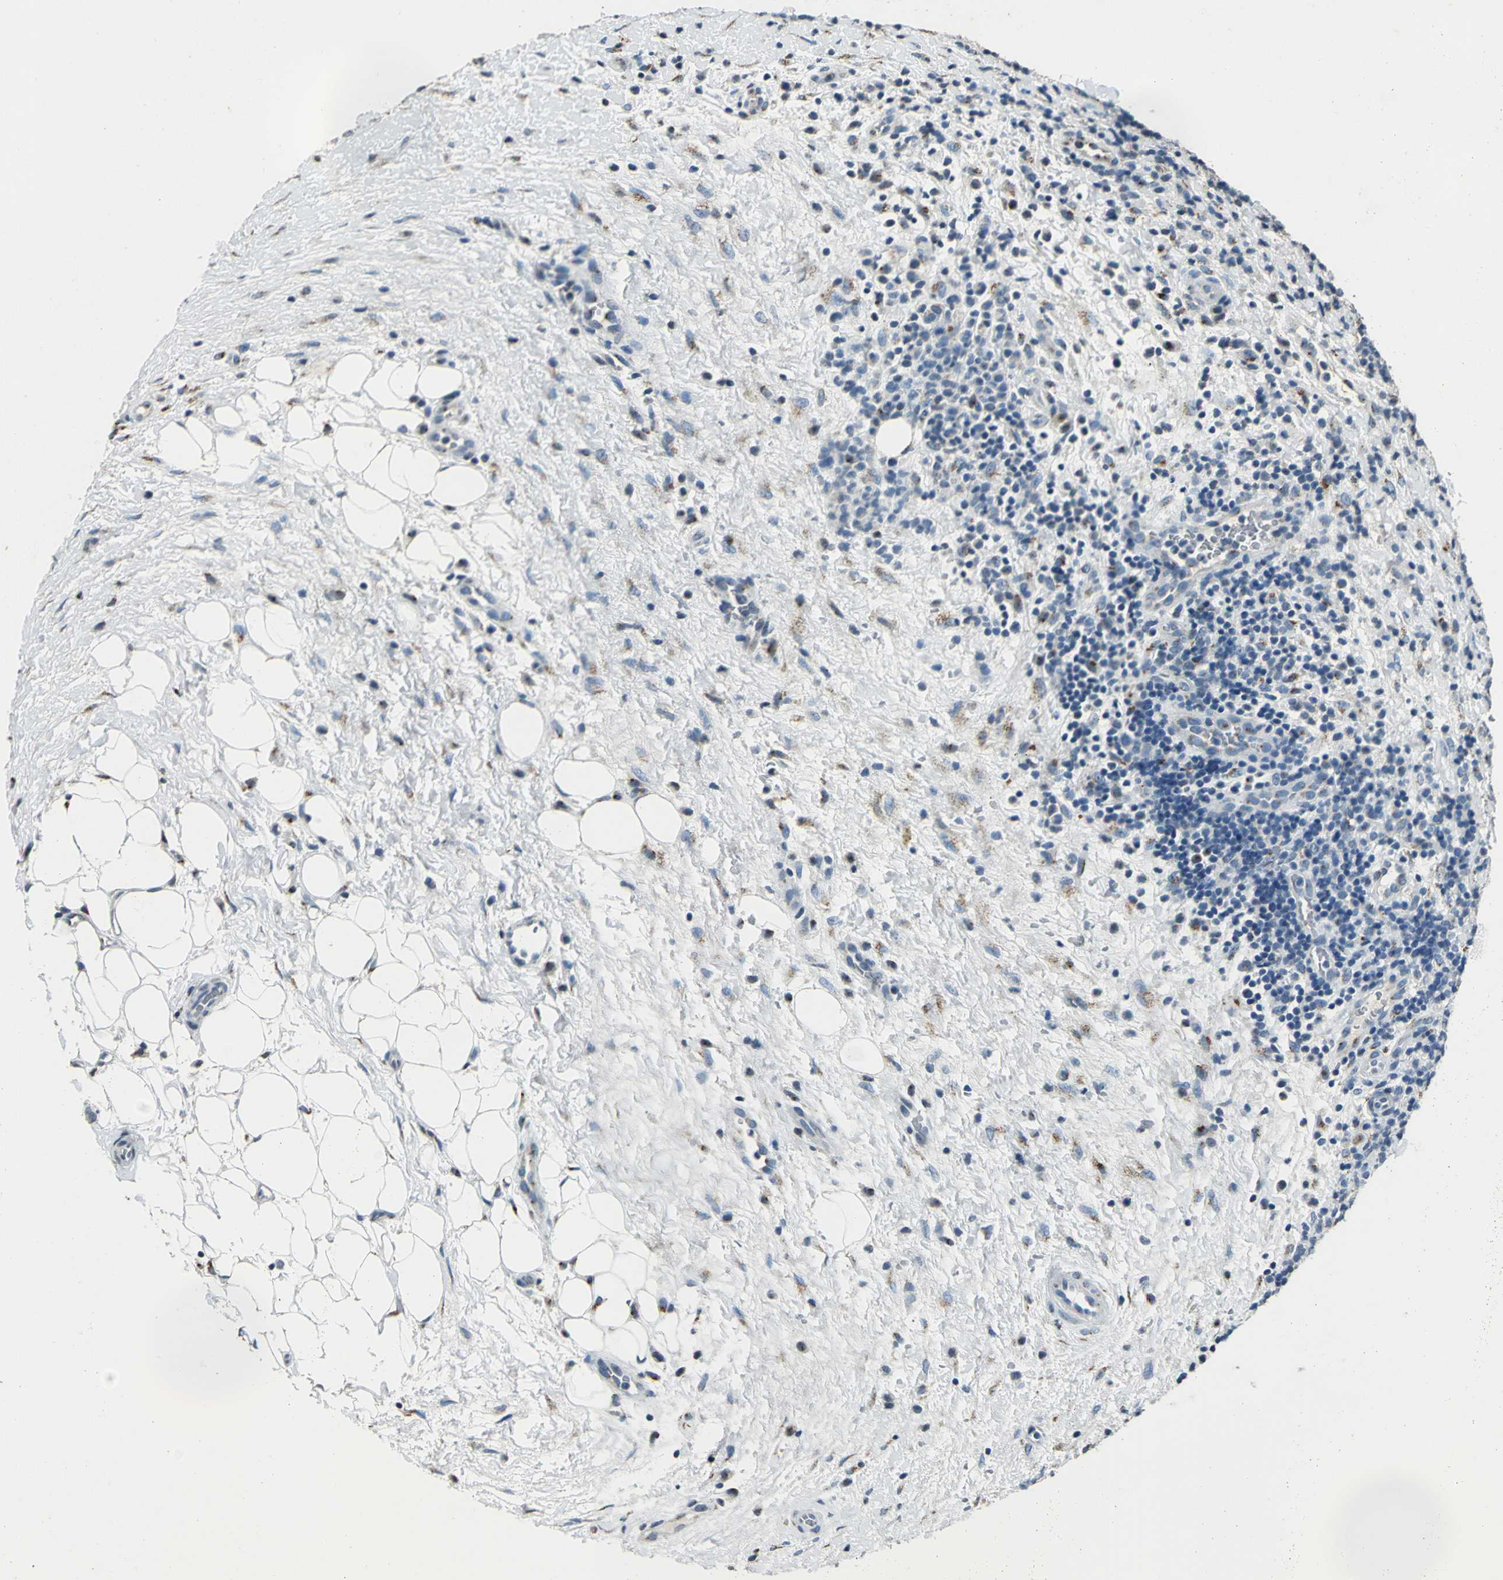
{"staining": {"intensity": "weak", "quantity": "25%-75%", "location": "cytoplasmic/membranous"}, "tissue": "lymphoma", "cell_type": "Tumor cells", "image_type": "cancer", "snomed": [{"axis": "morphology", "description": "Malignant lymphoma, non-Hodgkin's type, Low grade"}, {"axis": "topography", "description": "Lymph node"}], "caption": "Lymphoma stained with DAB immunohistochemistry shows low levels of weak cytoplasmic/membranous staining in about 25%-75% of tumor cells.", "gene": "TMEM115", "patient": {"sex": "female", "age": 76}}